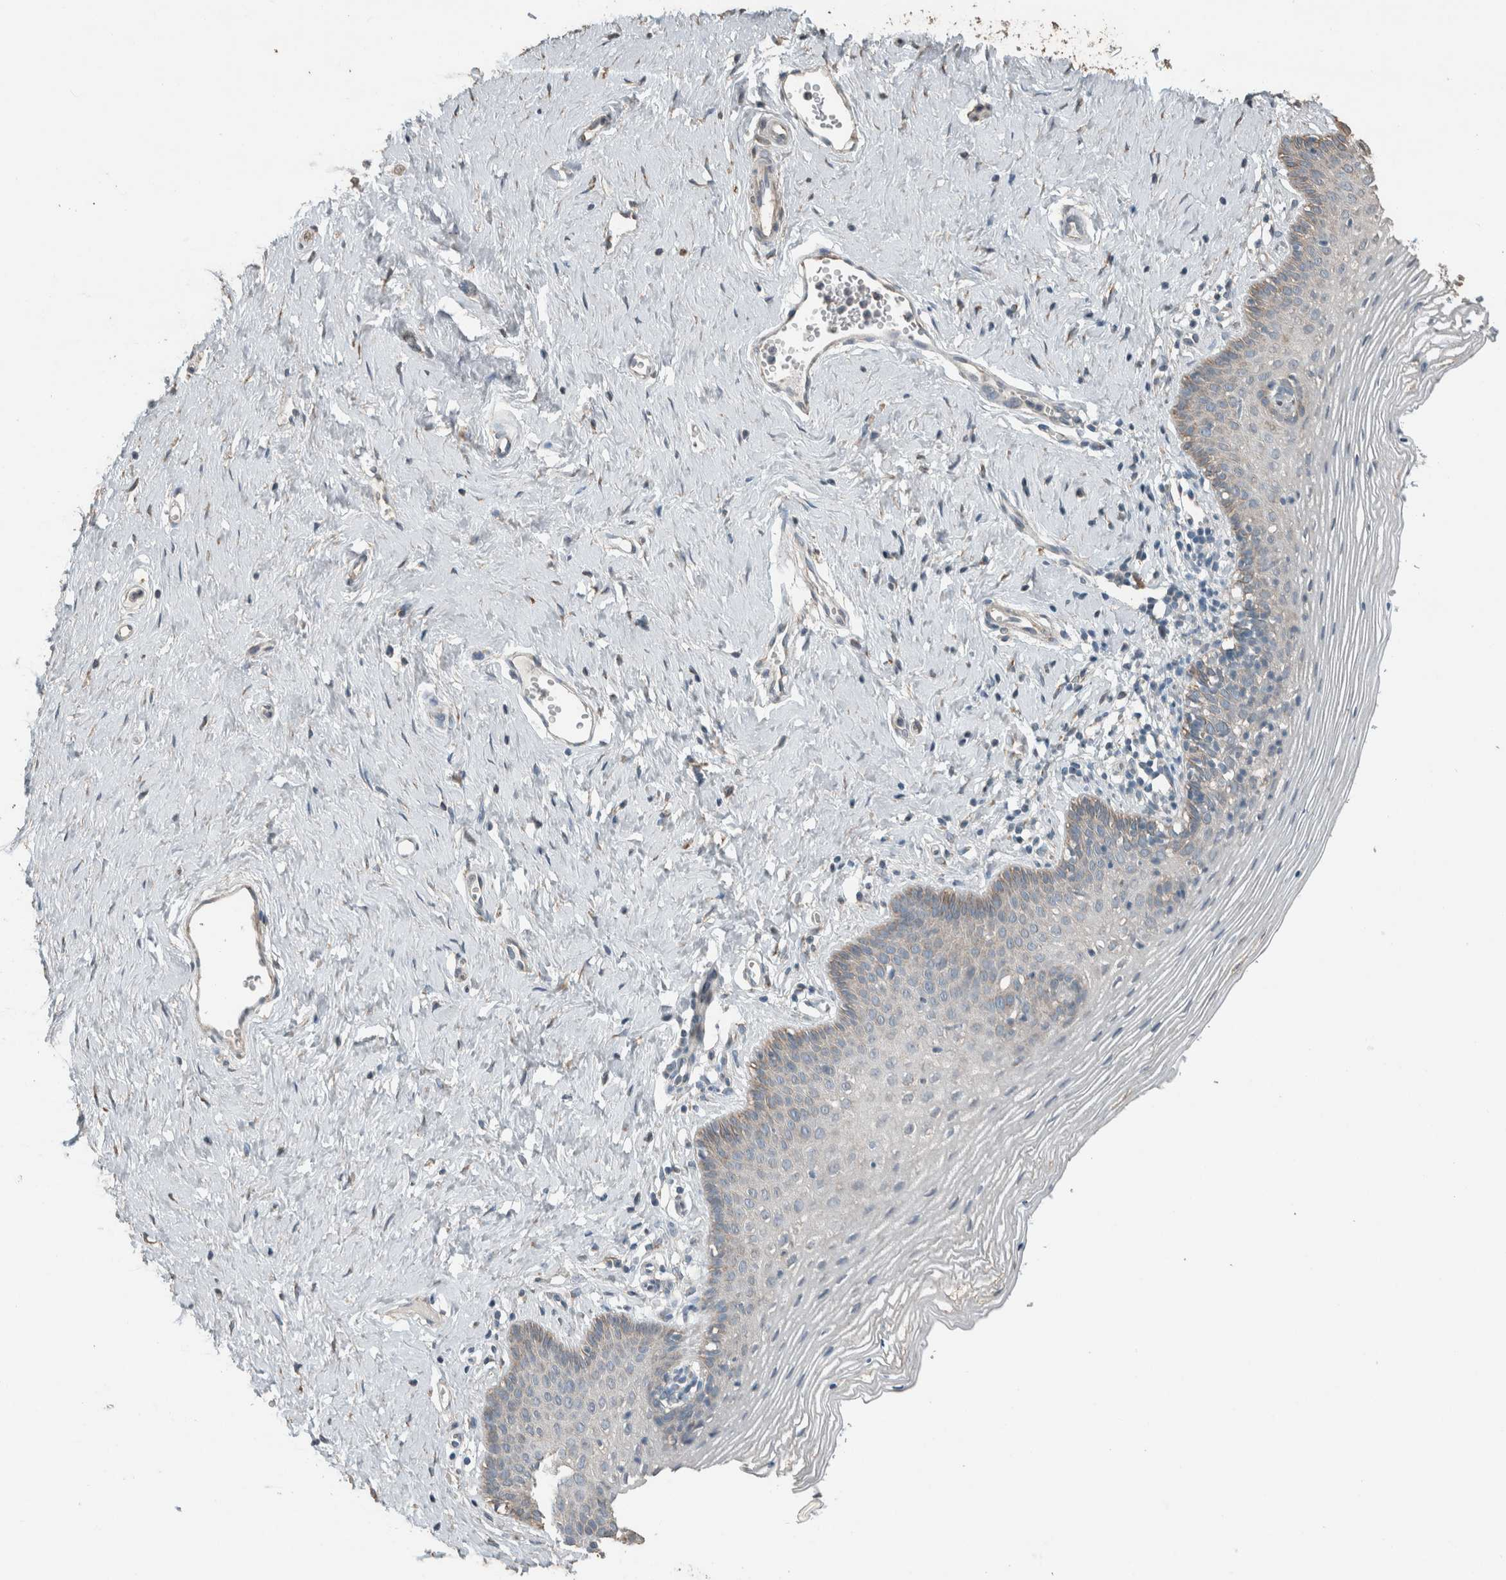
{"staining": {"intensity": "weak", "quantity": "25%-75%", "location": "cytoplasmic/membranous"}, "tissue": "vagina", "cell_type": "Squamous epithelial cells", "image_type": "normal", "snomed": [{"axis": "morphology", "description": "Normal tissue, NOS"}, {"axis": "topography", "description": "Vagina"}], "caption": "Immunohistochemical staining of unremarkable vagina displays 25%-75% levels of weak cytoplasmic/membranous protein expression in approximately 25%-75% of squamous epithelial cells. The protein is shown in brown color, while the nuclei are stained blue.", "gene": "ACVR2B", "patient": {"sex": "female", "age": 32}}